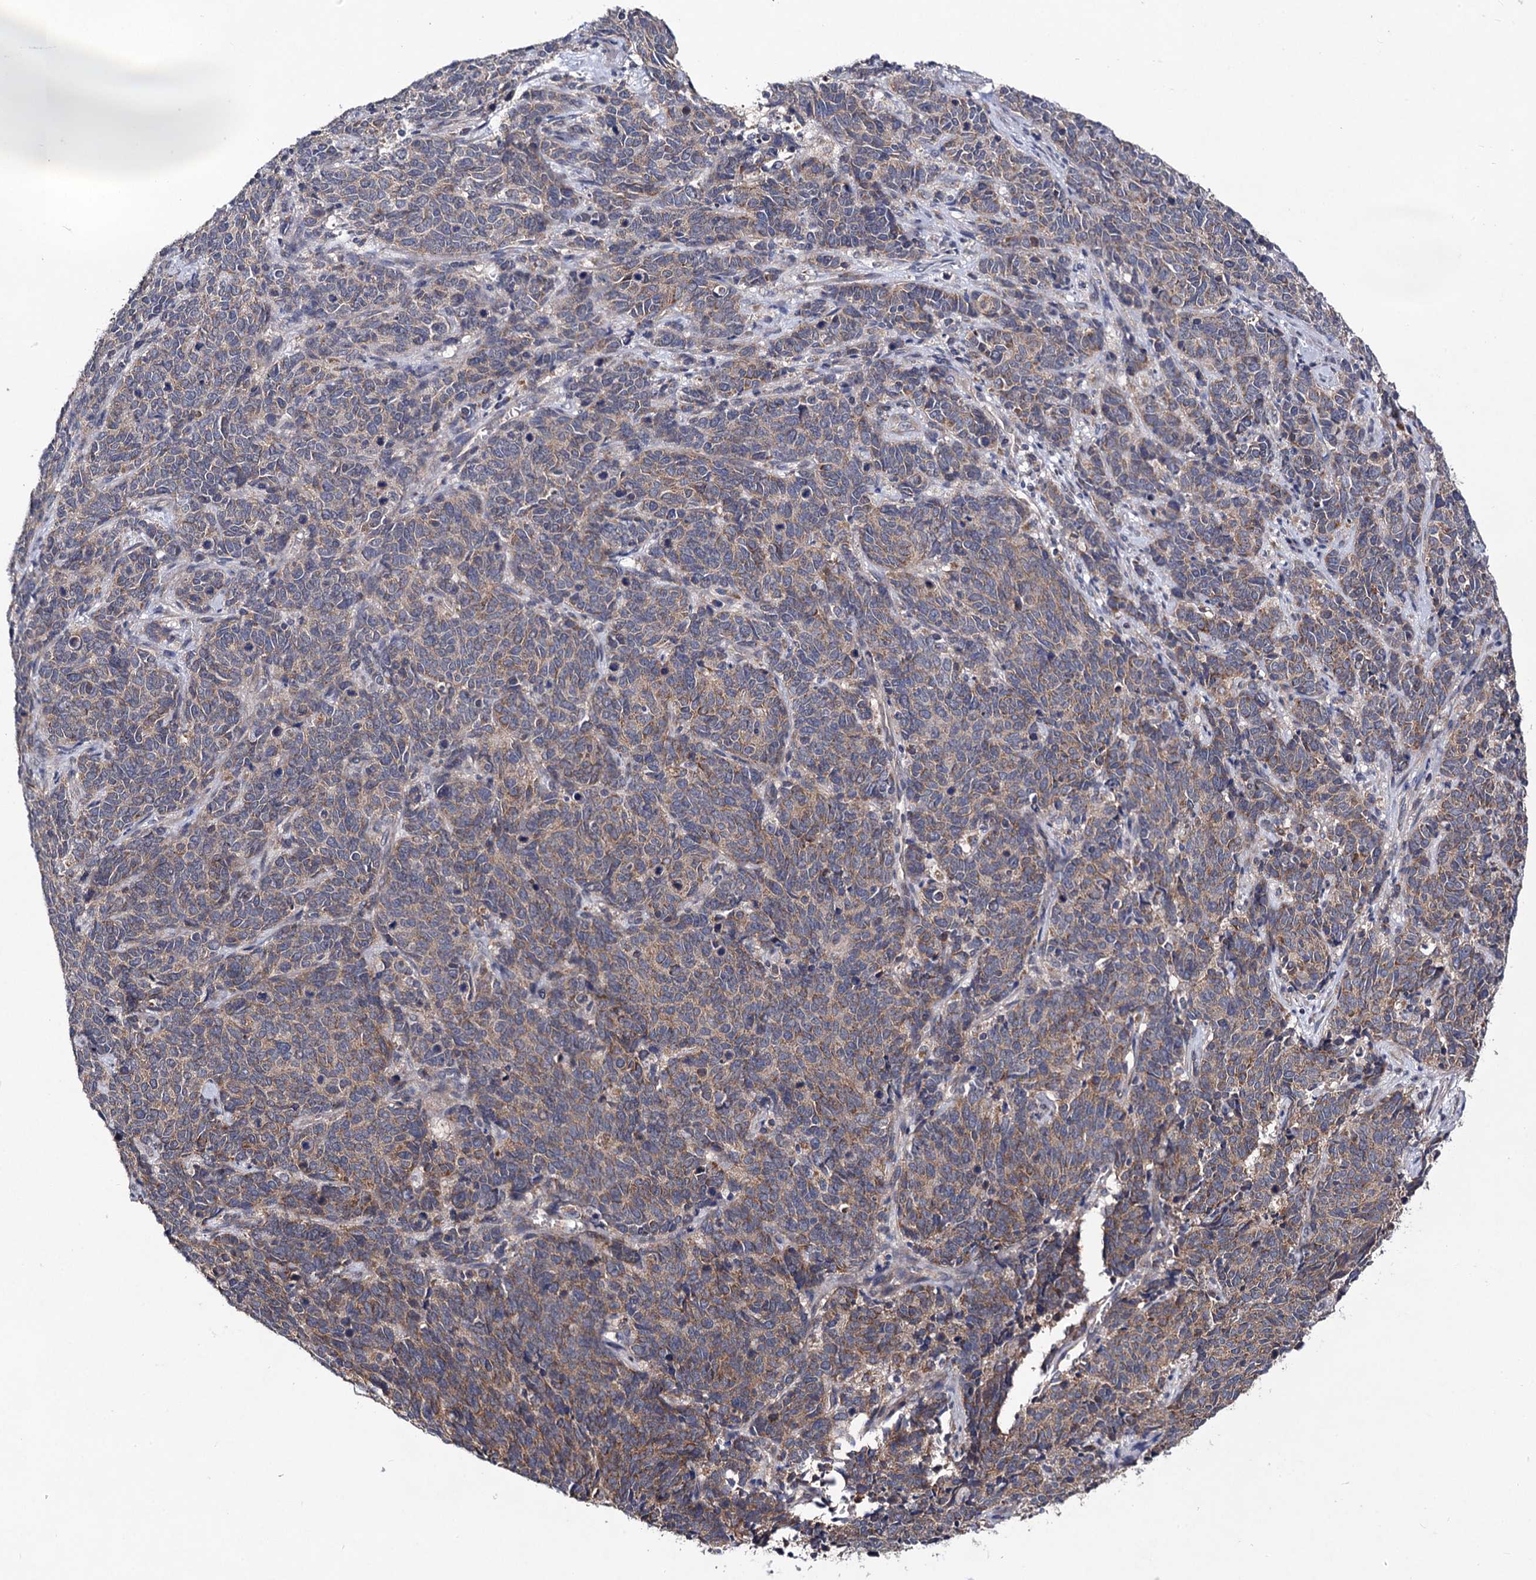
{"staining": {"intensity": "weak", "quantity": "25%-75%", "location": "cytoplasmic/membranous"}, "tissue": "cervical cancer", "cell_type": "Tumor cells", "image_type": "cancer", "snomed": [{"axis": "morphology", "description": "Squamous cell carcinoma, NOS"}, {"axis": "topography", "description": "Cervix"}], "caption": "Human squamous cell carcinoma (cervical) stained for a protein (brown) displays weak cytoplasmic/membranous positive positivity in about 25%-75% of tumor cells.", "gene": "VPS37D", "patient": {"sex": "female", "age": 60}}